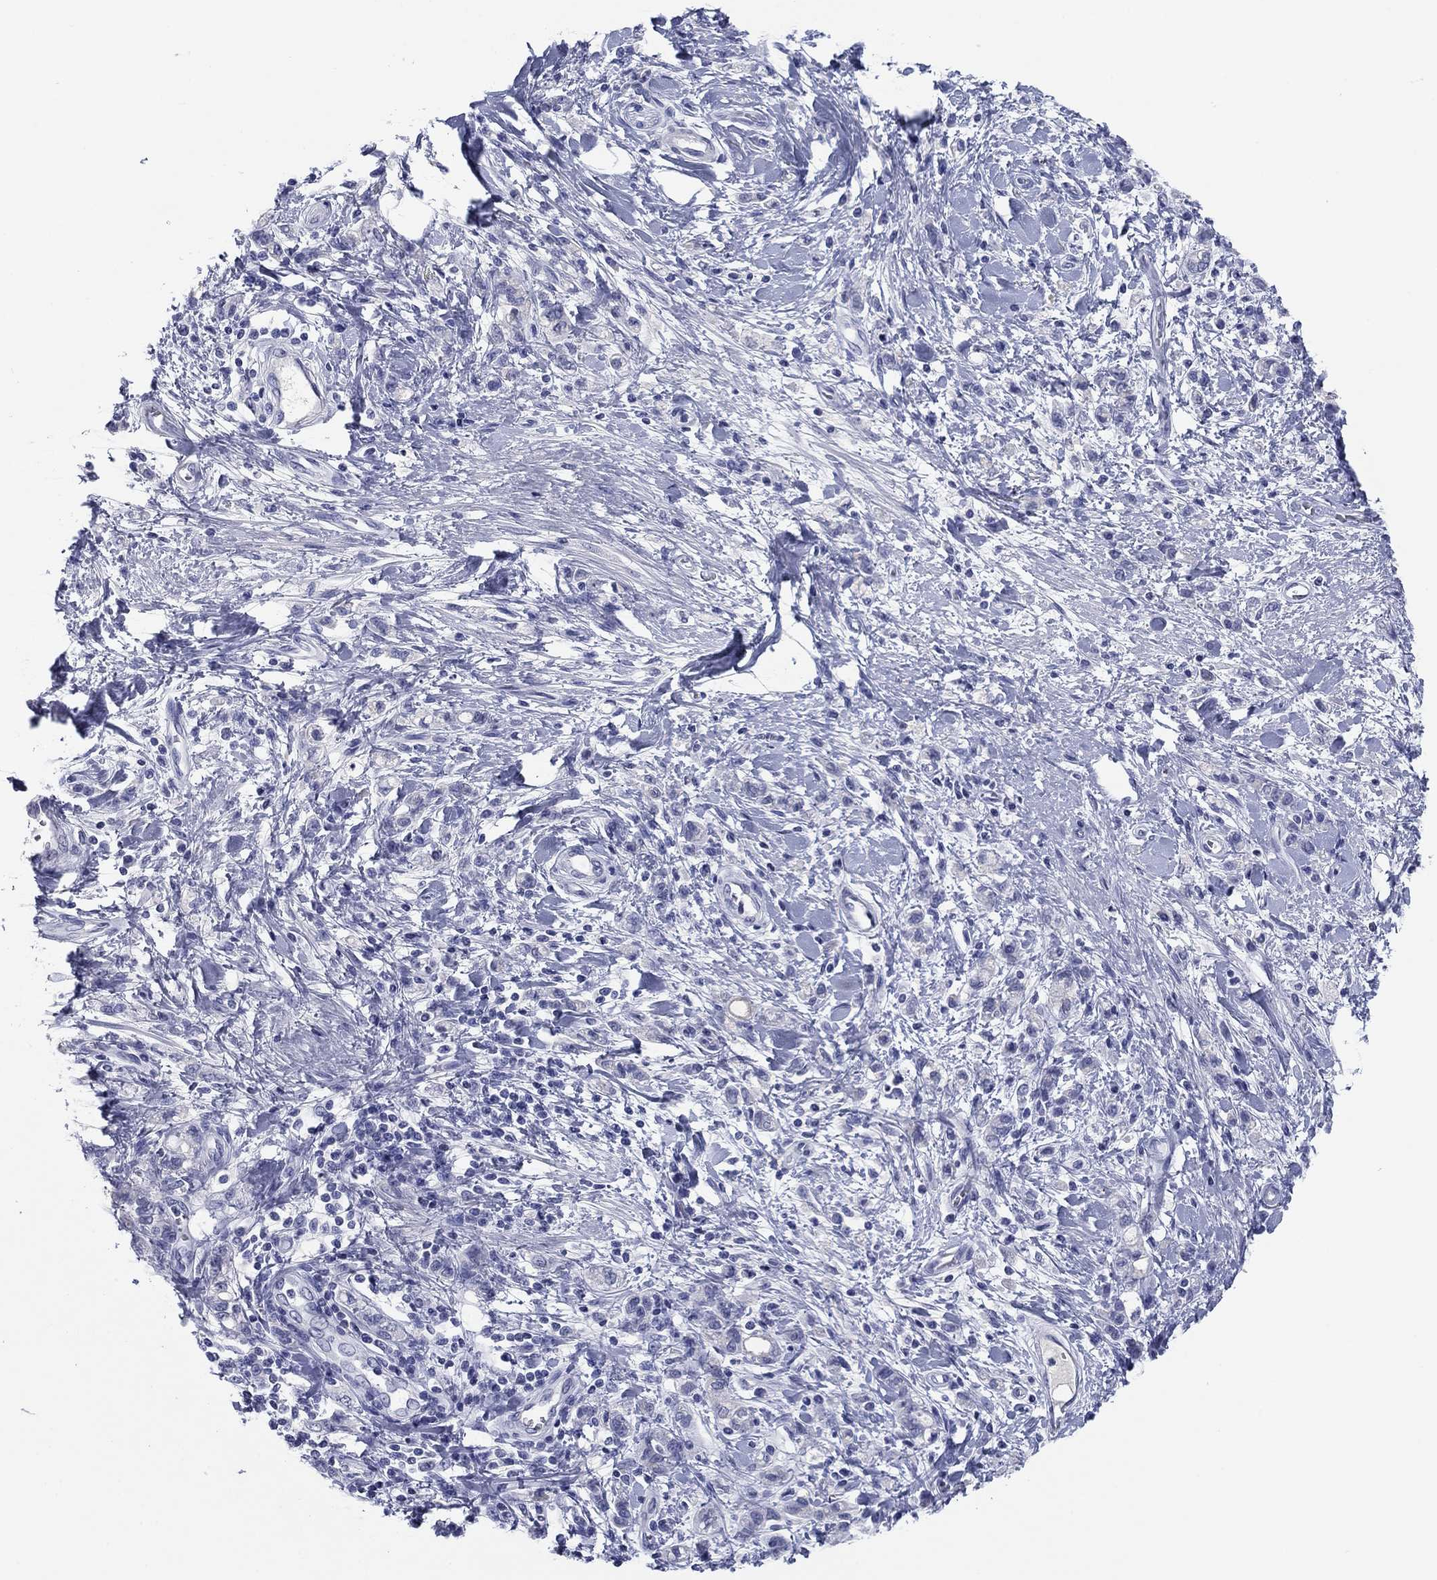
{"staining": {"intensity": "negative", "quantity": "none", "location": "none"}, "tissue": "stomach cancer", "cell_type": "Tumor cells", "image_type": "cancer", "snomed": [{"axis": "morphology", "description": "Adenocarcinoma, NOS"}, {"axis": "topography", "description": "Stomach"}], "caption": "Protein analysis of stomach cancer demonstrates no significant positivity in tumor cells.", "gene": "KCNH1", "patient": {"sex": "male", "age": 77}}